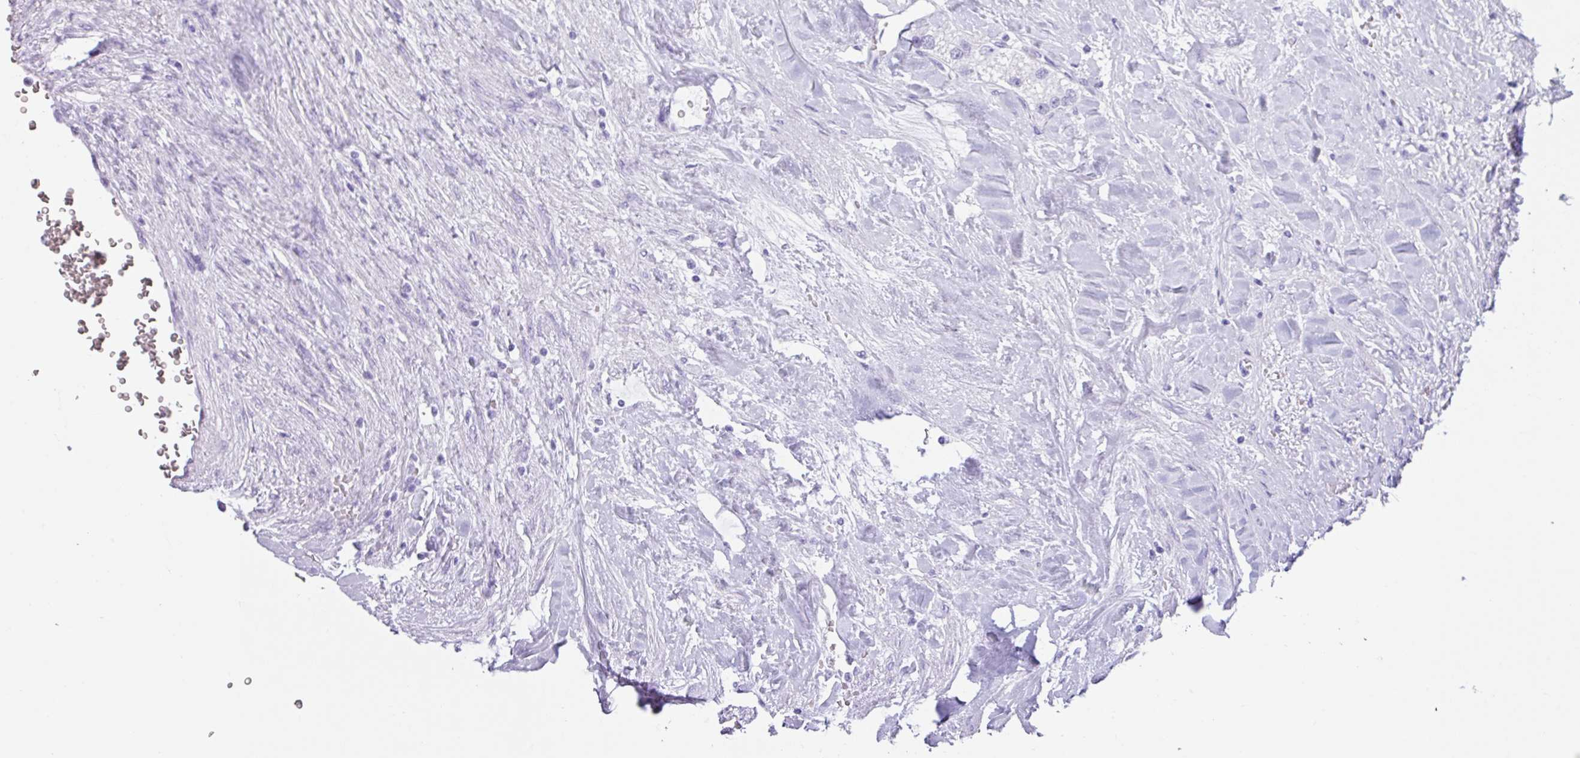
{"staining": {"intensity": "negative", "quantity": "none", "location": "none"}, "tissue": "carcinoid", "cell_type": "Tumor cells", "image_type": "cancer", "snomed": [{"axis": "morphology", "description": "Carcinoid, malignant, NOS"}, {"axis": "topography", "description": "Pancreas"}], "caption": "Immunohistochemistry histopathology image of carcinoid stained for a protein (brown), which exhibits no positivity in tumor cells.", "gene": "PALS2", "patient": {"sex": "male", "age": 41}}